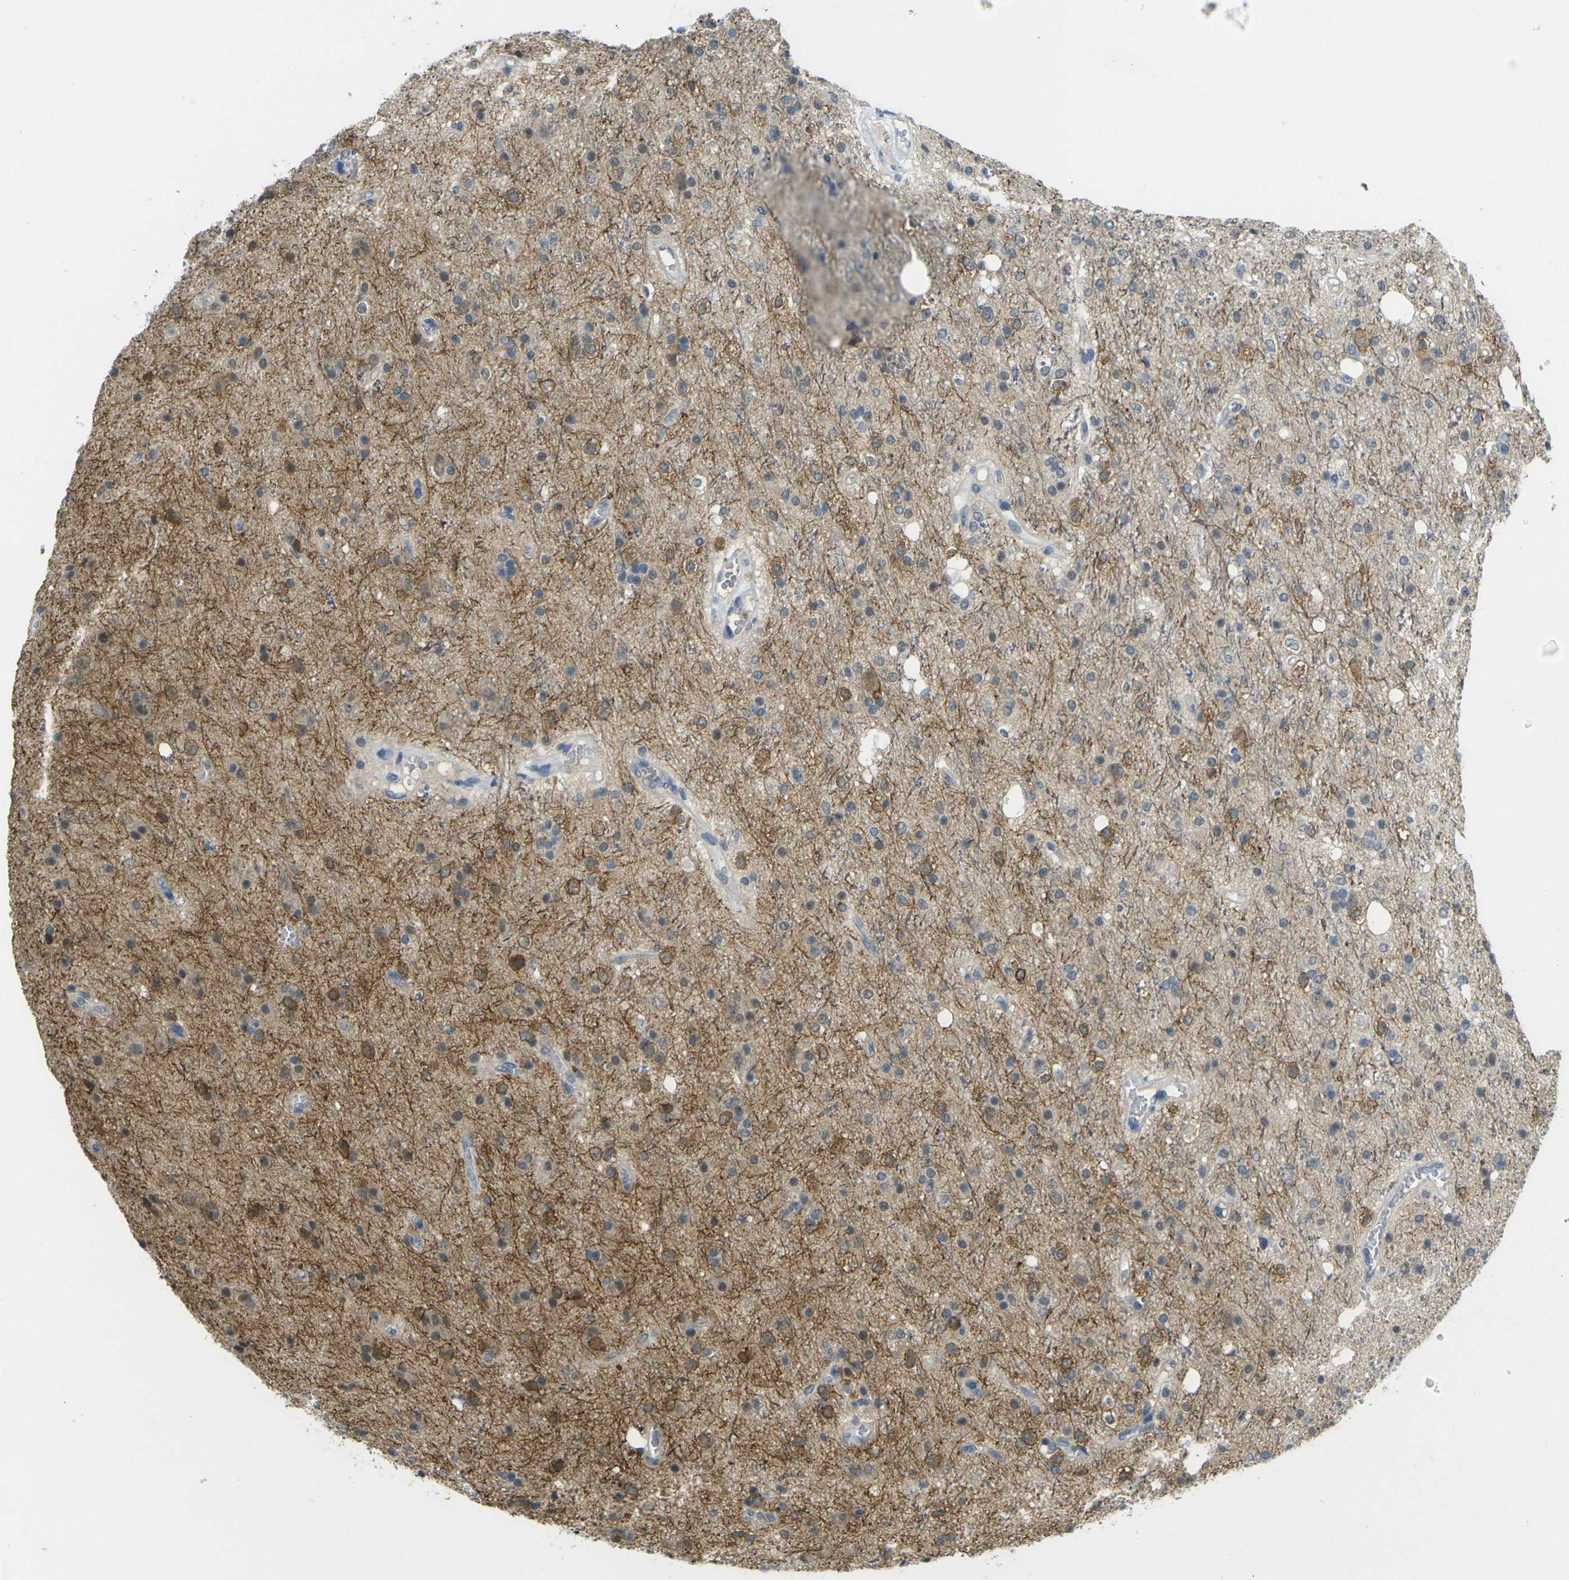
{"staining": {"intensity": "strong", "quantity": "25%-75%", "location": "cytoplasmic/membranous"}, "tissue": "glioma", "cell_type": "Tumor cells", "image_type": "cancer", "snomed": [{"axis": "morphology", "description": "Glioma, malignant, High grade"}, {"axis": "topography", "description": "Brain"}], "caption": "High-grade glioma (malignant) stained for a protein reveals strong cytoplasmic/membranous positivity in tumor cells.", "gene": "SPTBN2", "patient": {"sex": "male", "age": 47}}